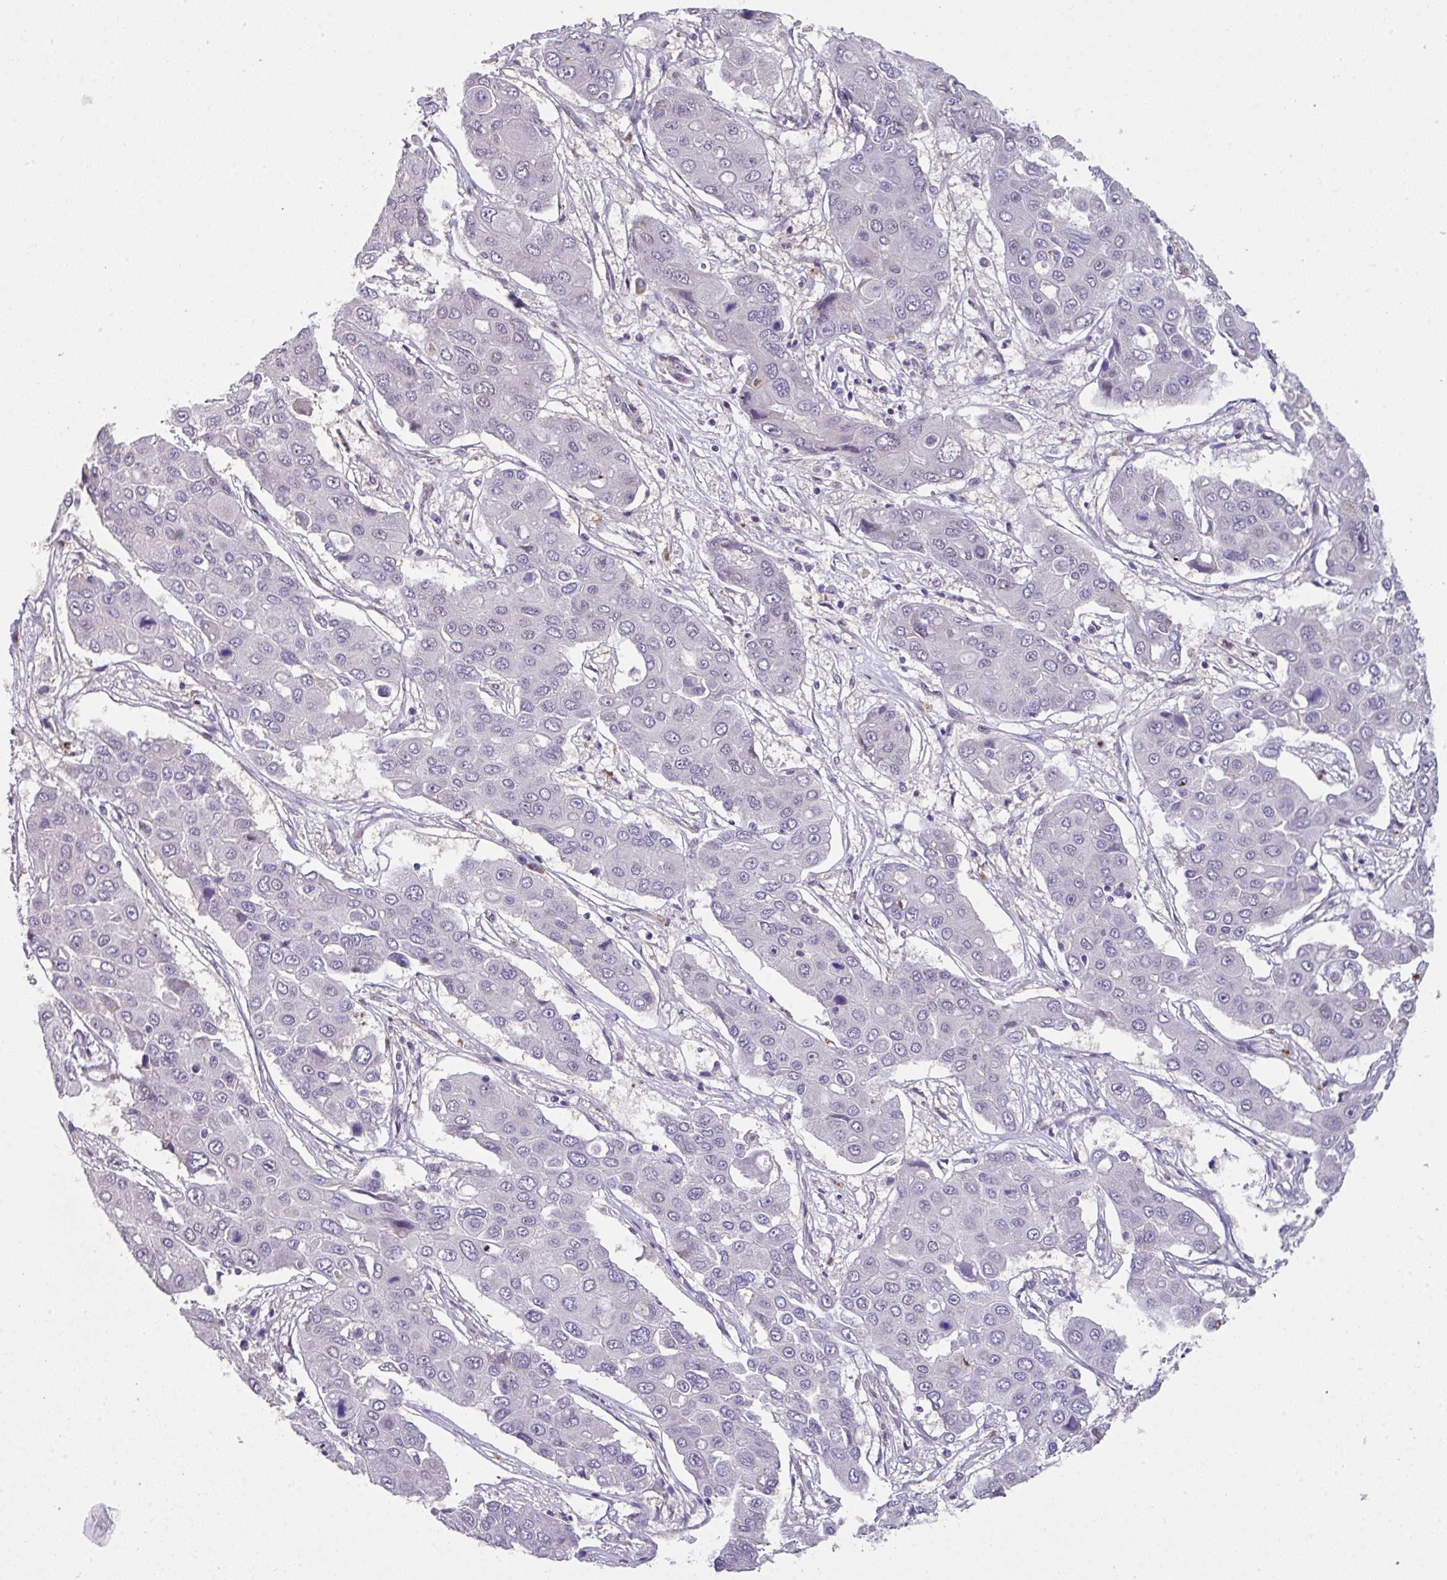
{"staining": {"intensity": "negative", "quantity": "none", "location": "none"}, "tissue": "liver cancer", "cell_type": "Tumor cells", "image_type": "cancer", "snomed": [{"axis": "morphology", "description": "Cholangiocarcinoma"}, {"axis": "topography", "description": "Liver"}], "caption": "There is no significant staining in tumor cells of liver cancer.", "gene": "ZFP3", "patient": {"sex": "male", "age": 67}}